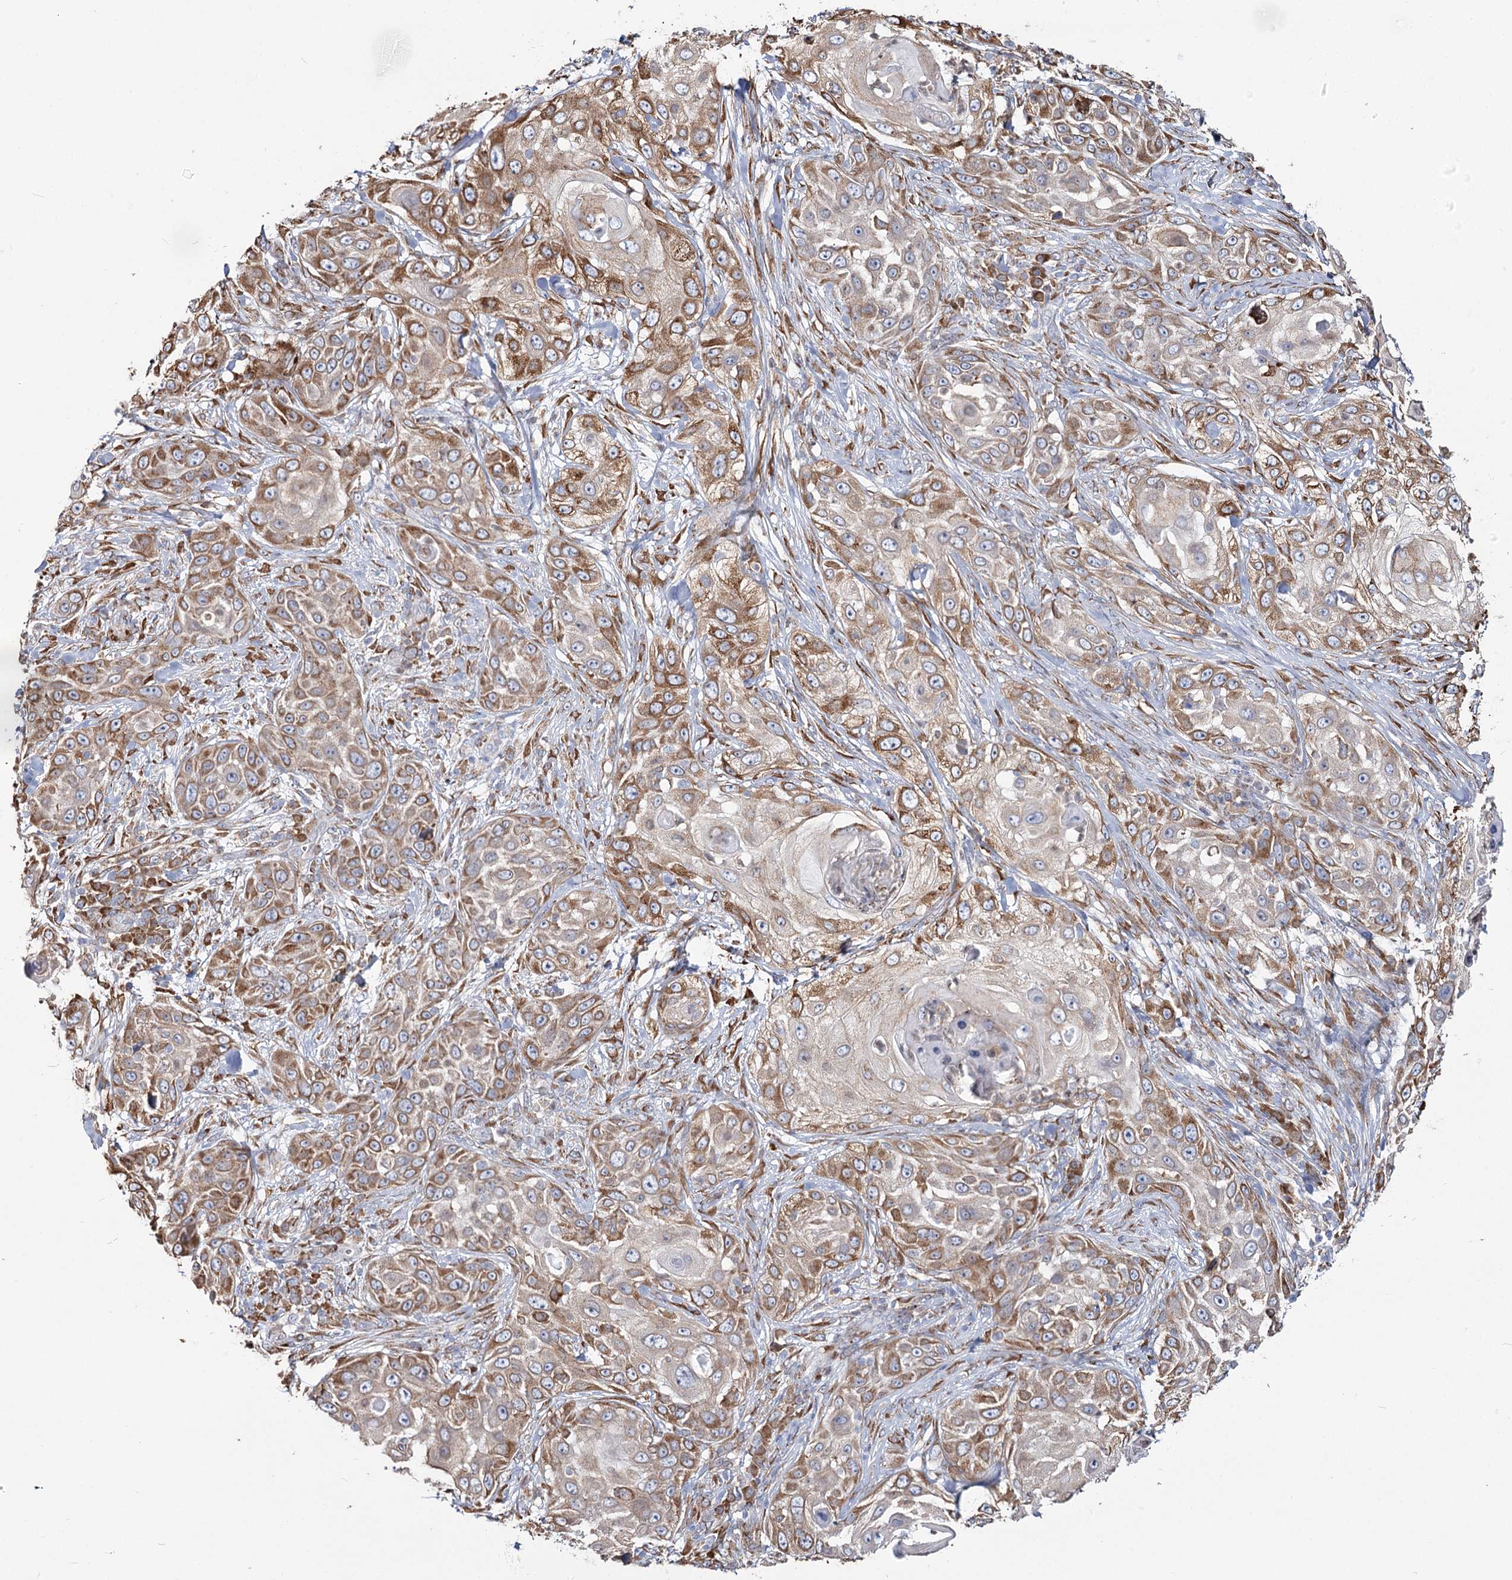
{"staining": {"intensity": "moderate", "quantity": ">75%", "location": "cytoplasmic/membranous"}, "tissue": "skin cancer", "cell_type": "Tumor cells", "image_type": "cancer", "snomed": [{"axis": "morphology", "description": "Squamous cell carcinoma, NOS"}, {"axis": "topography", "description": "Skin"}], "caption": "Skin squamous cell carcinoma stained with a protein marker exhibits moderate staining in tumor cells.", "gene": "ZCCHC9", "patient": {"sex": "female", "age": 44}}